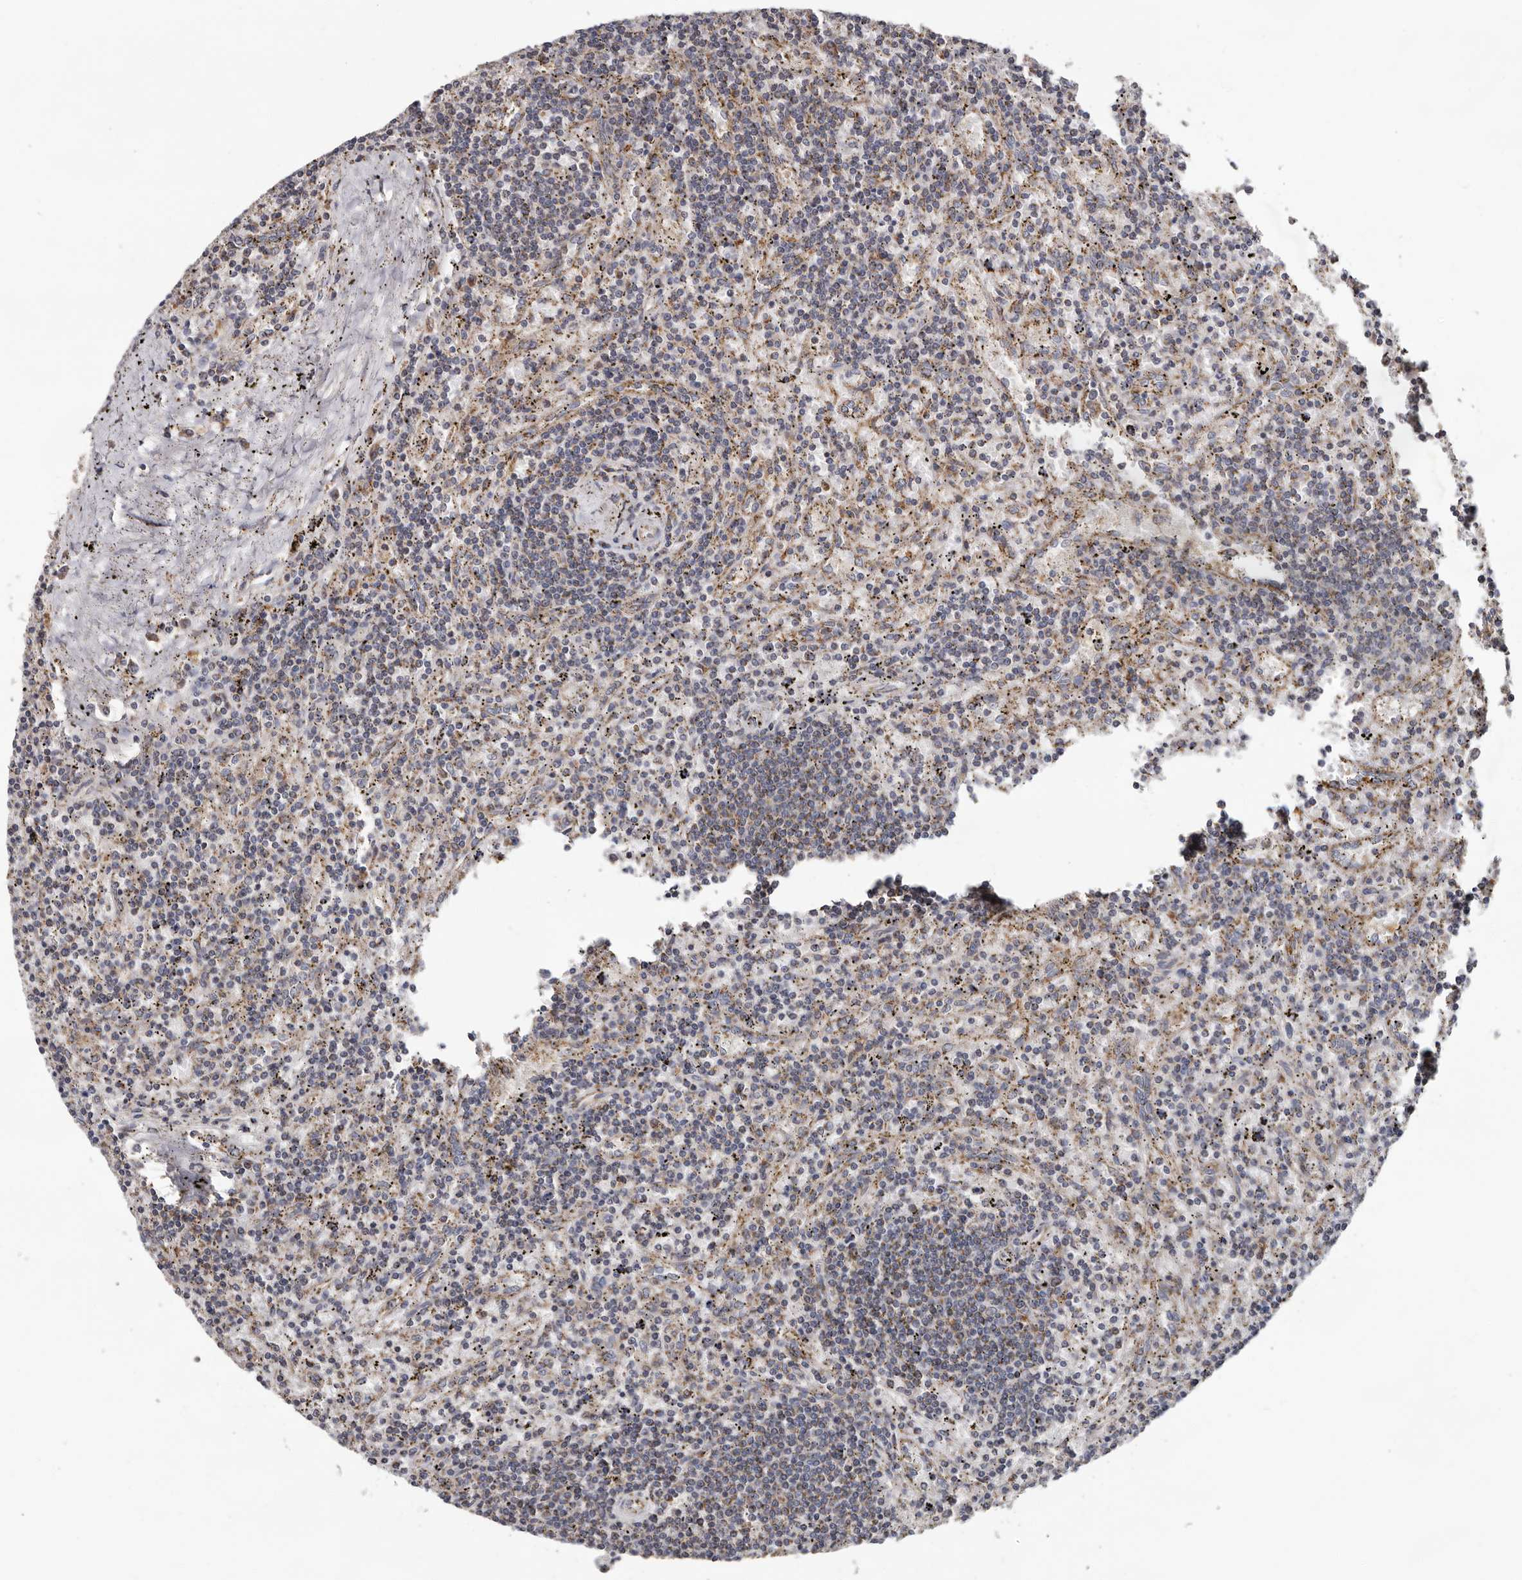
{"staining": {"intensity": "weak", "quantity": "<25%", "location": "cytoplasmic/membranous"}, "tissue": "lymphoma", "cell_type": "Tumor cells", "image_type": "cancer", "snomed": [{"axis": "morphology", "description": "Malignant lymphoma, non-Hodgkin's type, Low grade"}, {"axis": "topography", "description": "Spleen"}], "caption": "Immunohistochemistry photomicrograph of neoplastic tissue: lymphoma stained with DAB (3,3'-diaminobenzidine) demonstrates no significant protein staining in tumor cells. The staining was performed using DAB (3,3'-diaminobenzidine) to visualize the protein expression in brown, while the nuclei were stained in blue with hematoxylin (Magnification: 20x).", "gene": "MRPL18", "patient": {"sex": "male", "age": 76}}